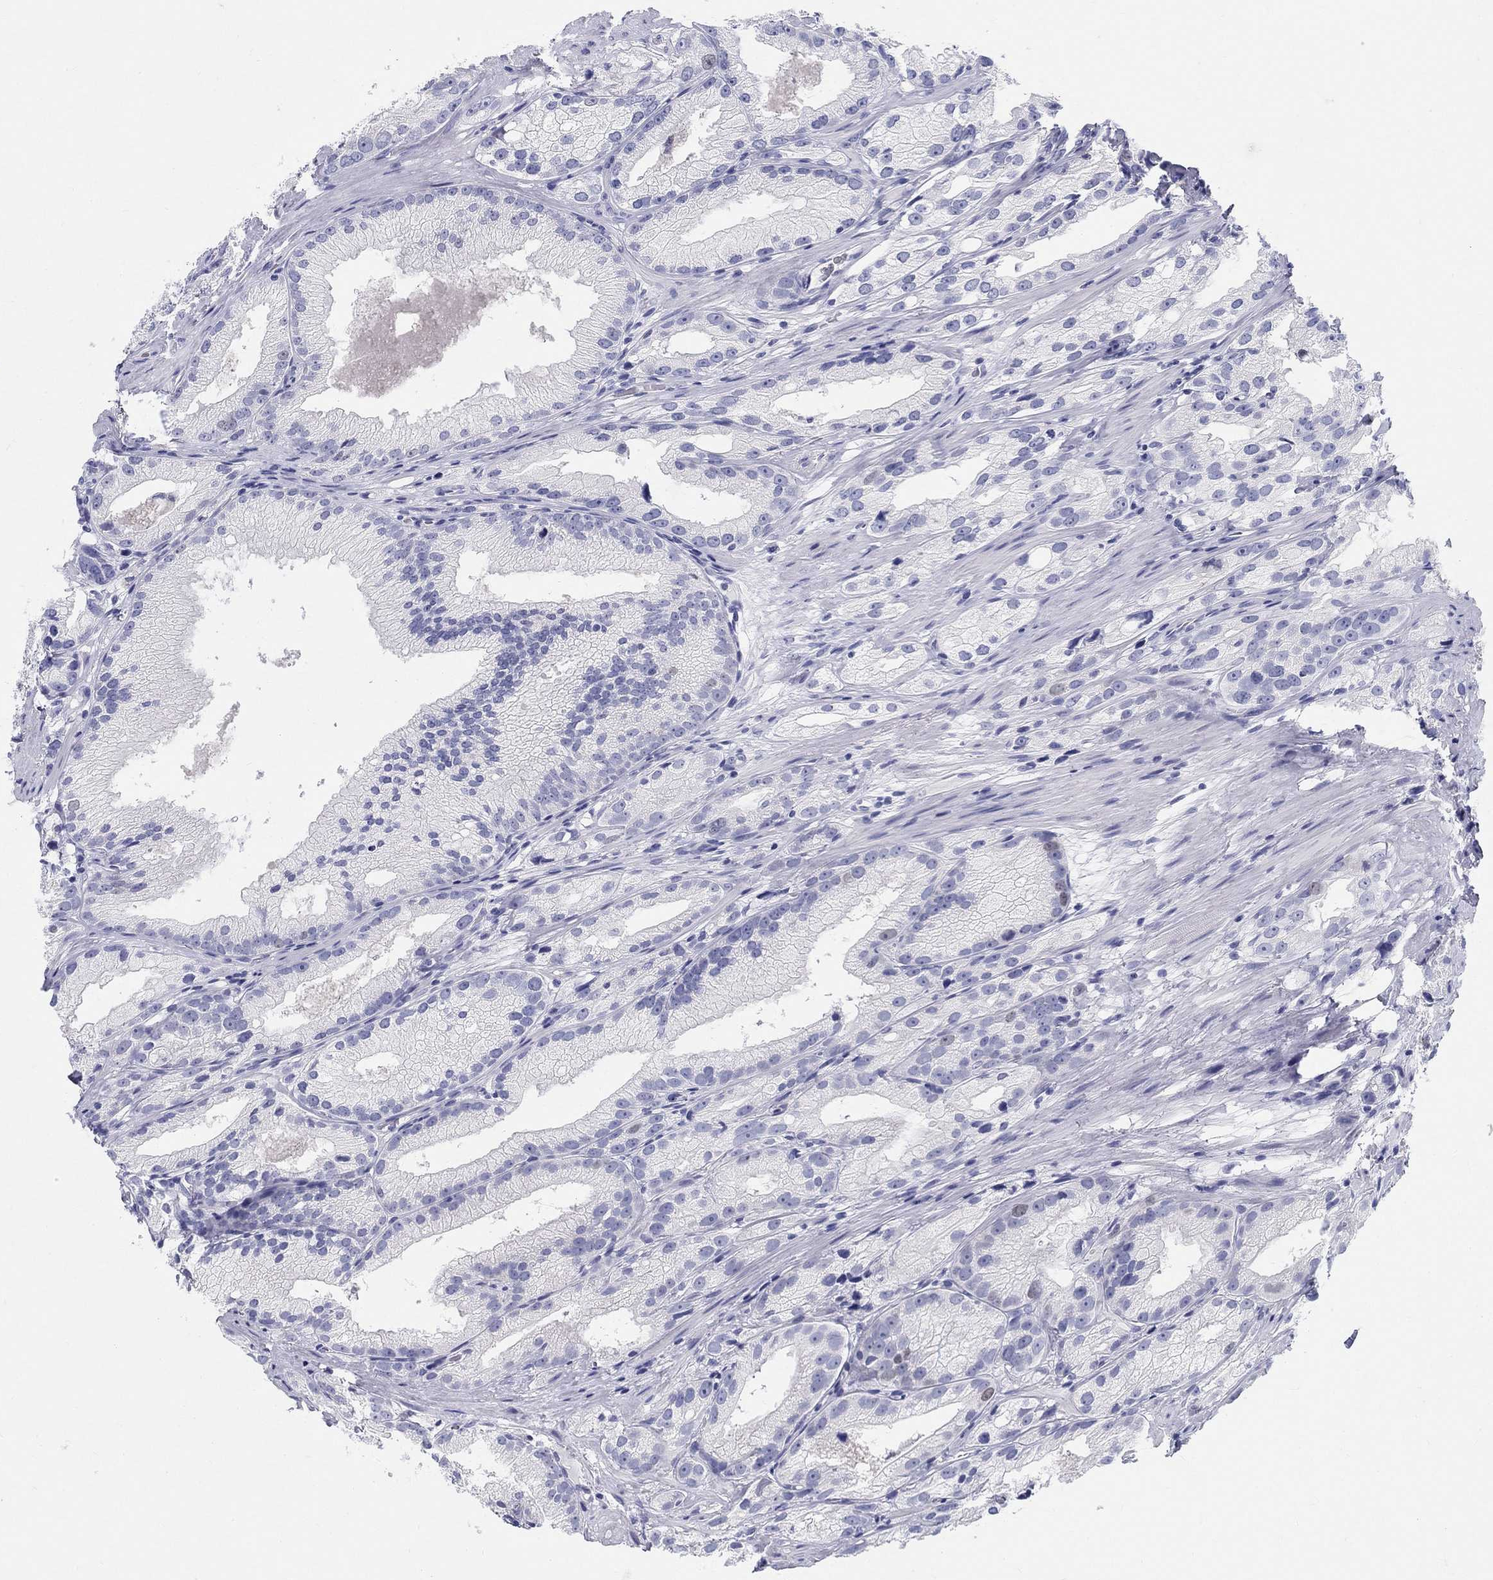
{"staining": {"intensity": "negative", "quantity": "none", "location": "none"}, "tissue": "prostate cancer", "cell_type": "Tumor cells", "image_type": "cancer", "snomed": [{"axis": "morphology", "description": "Adenocarcinoma, High grade"}, {"axis": "topography", "description": "Prostate and seminal vesicle, NOS"}], "caption": "Immunohistochemistry of human prostate cancer shows no expression in tumor cells. (Stains: DAB immunohistochemistry with hematoxylin counter stain, Microscopy: brightfield microscopy at high magnification).", "gene": "LAMP5", "patient": {"sex": "male", "age": 62}}